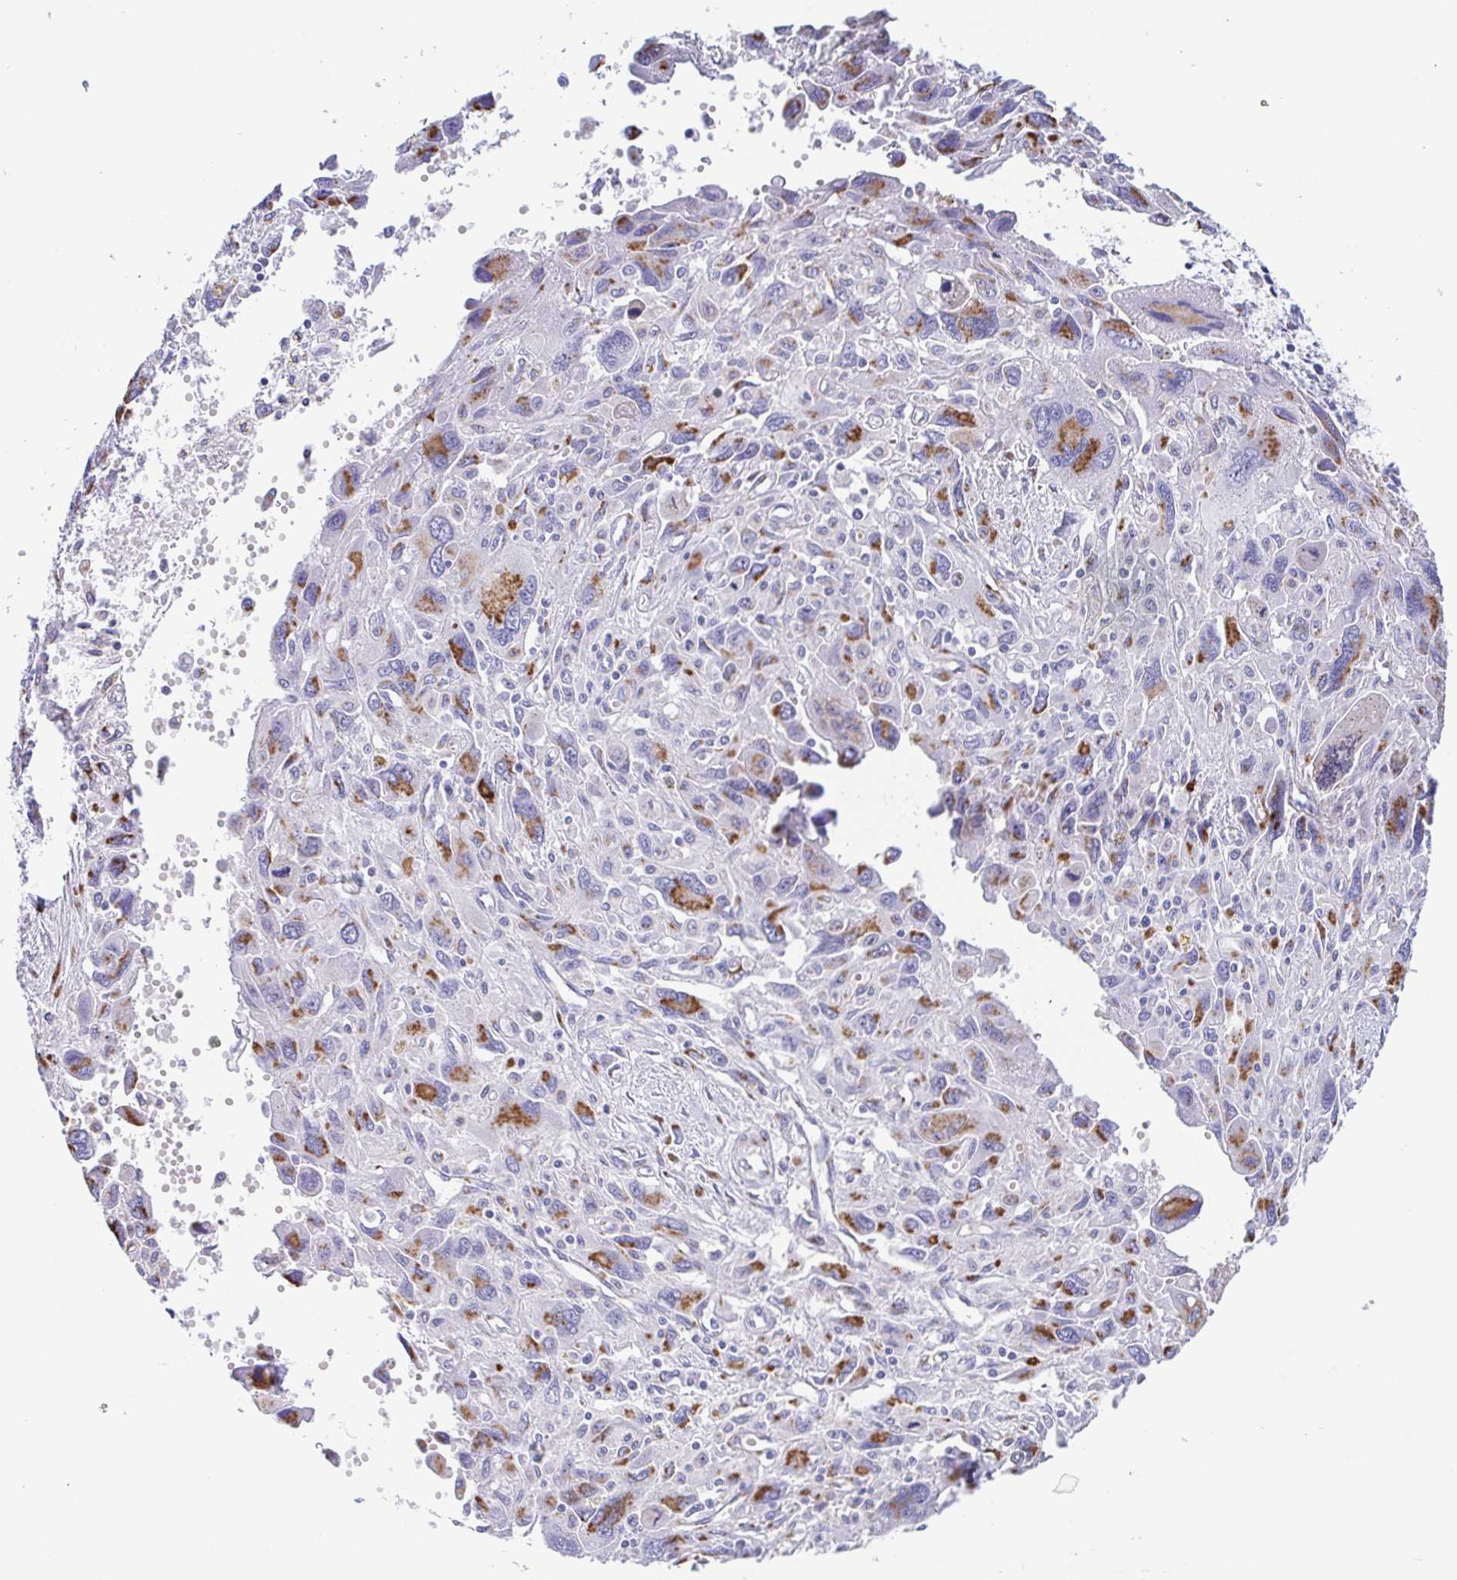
{"staining": {"intensity": "strong", "quantity": "25%-75%", "location": "cytoplasmic/membranous"}, "tissue": "pancreatic cancer", "cell_type": "Tumor cells", "image_type": "cancer", "snomed": [{"axis": "morphology", "description": "Adenocarcinoma, NOS"}, {"axis": "topography", "description": "Pancreas"}], "caption": "The image demonstrates a brown stain indicating the presence of a protein in the cytoplasmic/membranous of tumor cells in adenocarcinoma (pancreatic). The protein of interest is stained brown, and the nuclei are stained in blue (DAB IHC with brightfield microscopy, high magnification).", "gene": "SULT1B1", "patient": {"sex": "female", "age": 47}}